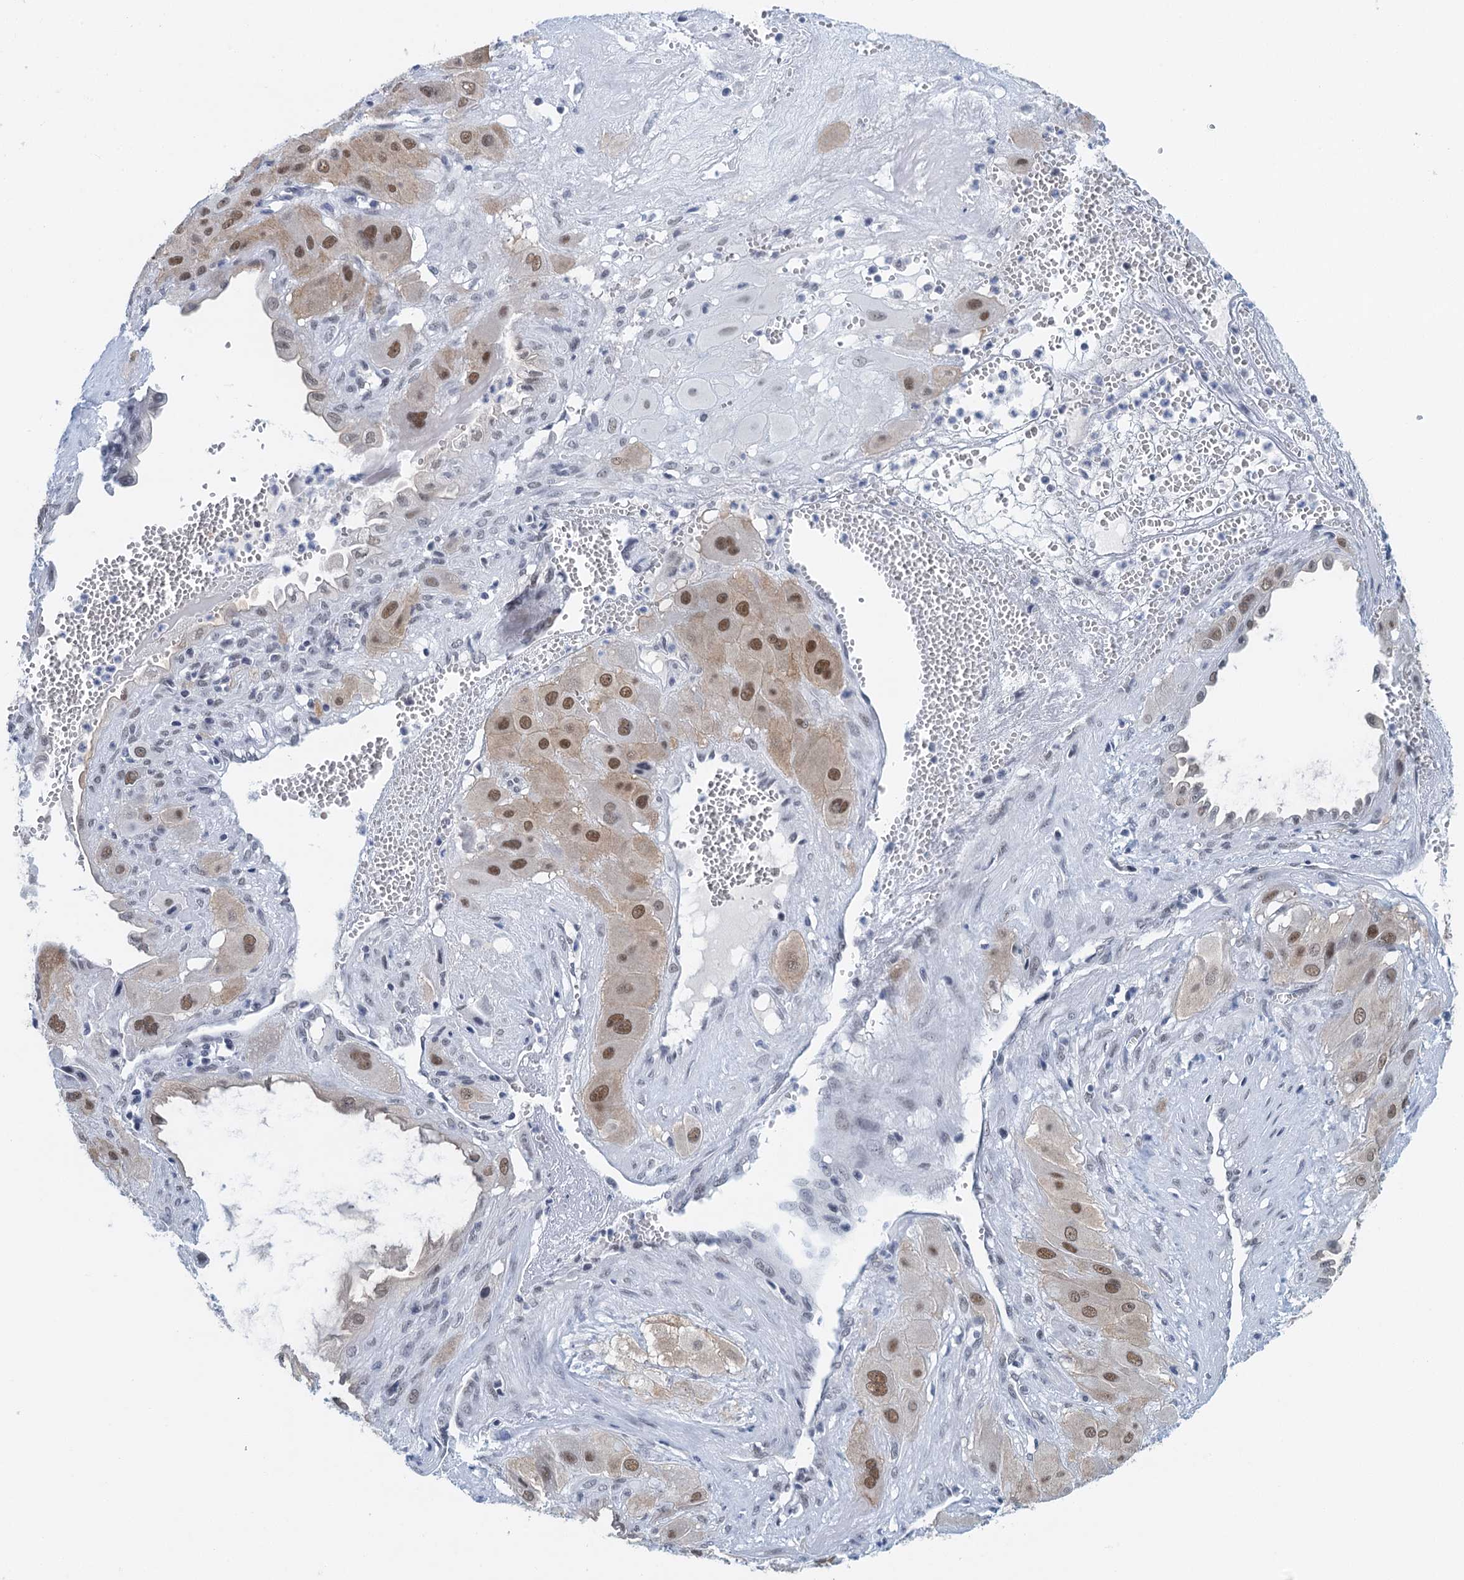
{"staining": {"intensity": "moderate", "quantity": ">75%", "location": "nuclear"}, "tissue": "cervical cancer", "cell_type": "Tumor cells", "image_type": "cancer", "snomed": [{"axis": "morphology", "description": "Squamous cell carcinoma, NOS"}, {"axis": "topography", "description": "Cervix"}], "caption": "Immunohistochemistry (DAB) staining of squamous cell carcinoma (cervical) shows moderate nuclear protein expression in approximately >75% of tumor cells.", "gene": "EPS8L1", "patient": {"sex": "female", "age": 34}}